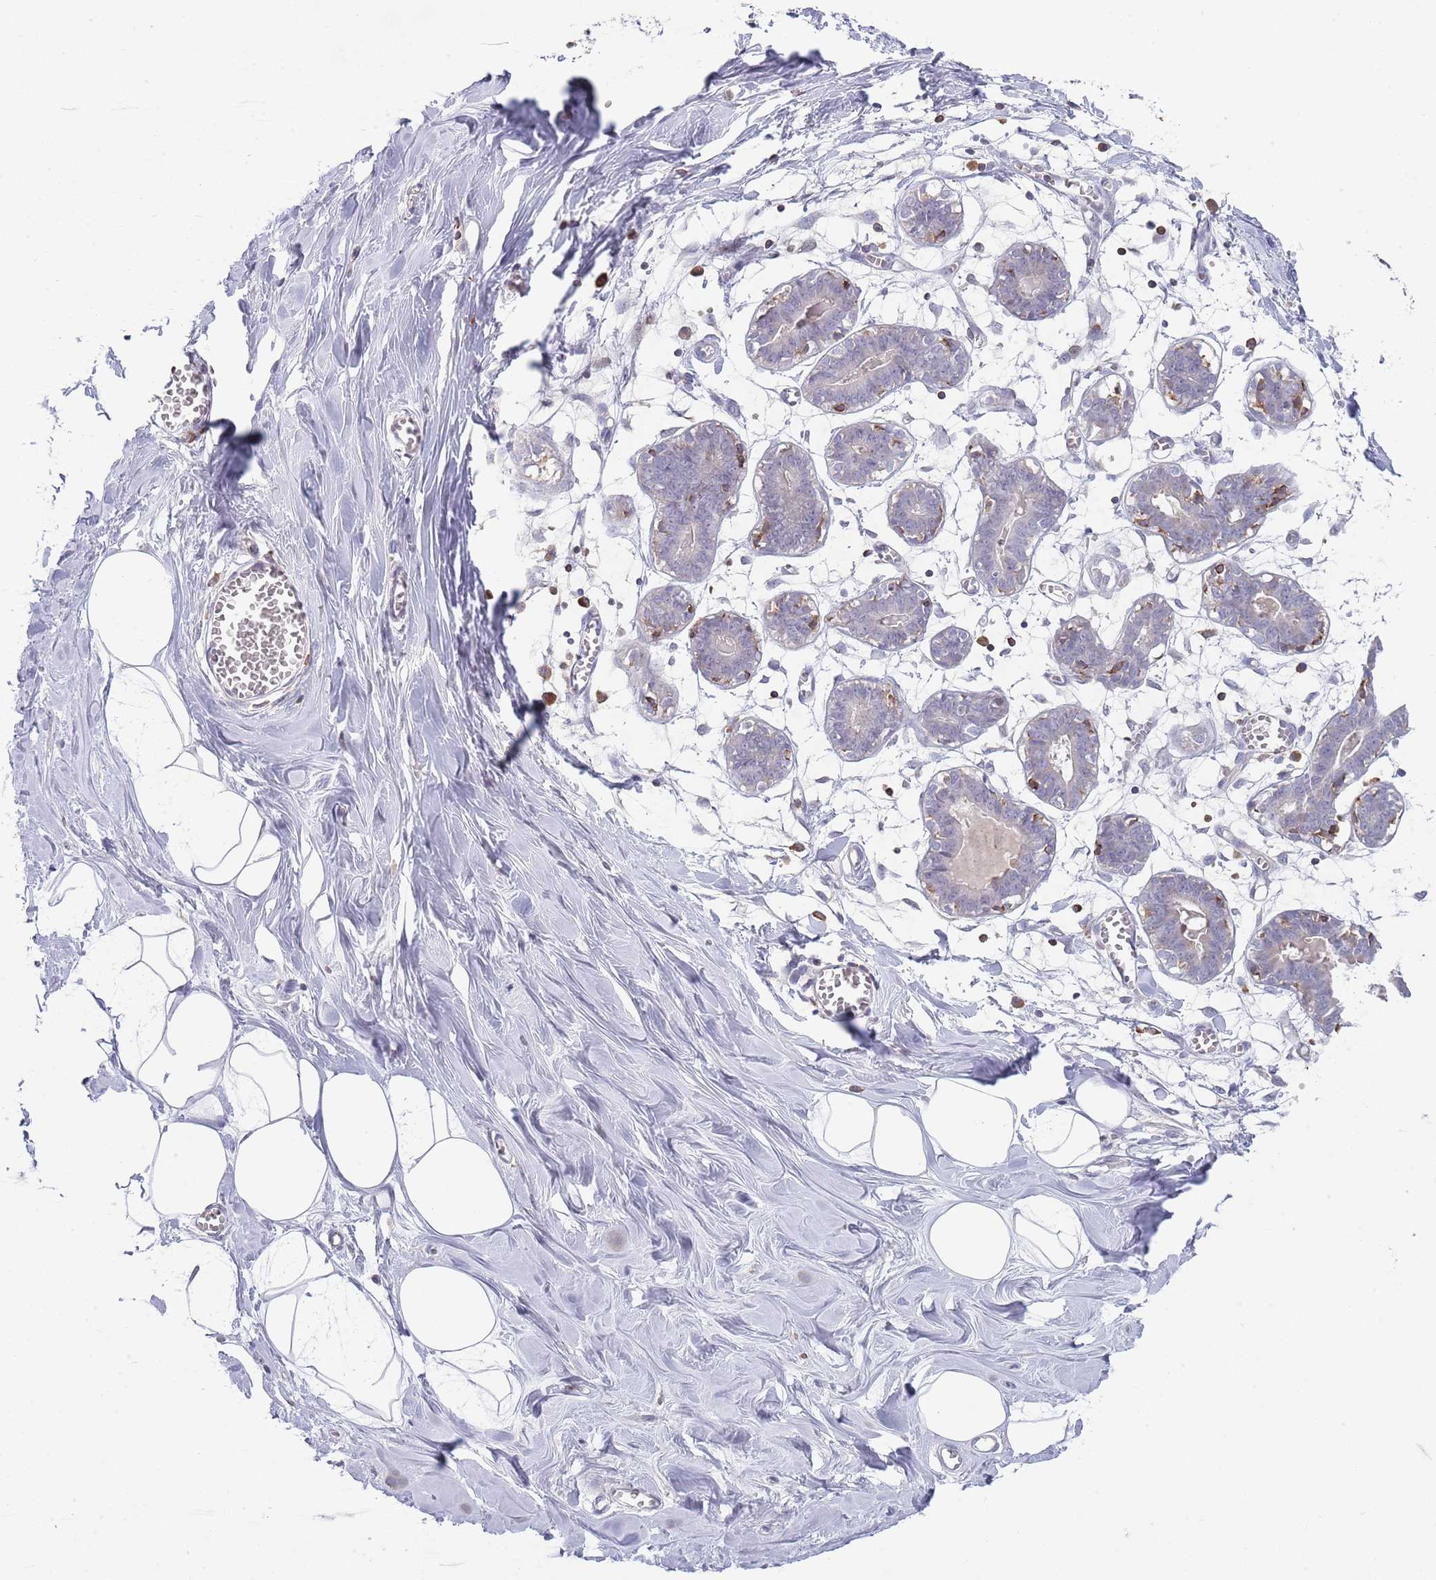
{"staining": {"intensity": "negative", "quantity": "none", "location": "none"}, "tissue": "breast", "cell_type": "Adipocytes", "image_type": "normal", "snomed": [{"axis": "morphology", "description": "Normal tissue, NOS"}, {"axis": "topography", "description": "Breast"}], "caption": "The photomicrograph displays no significant staining in adipocytes of breast.", "gene": "LPXN", "patient": {"sex": "female", "age": 27}}